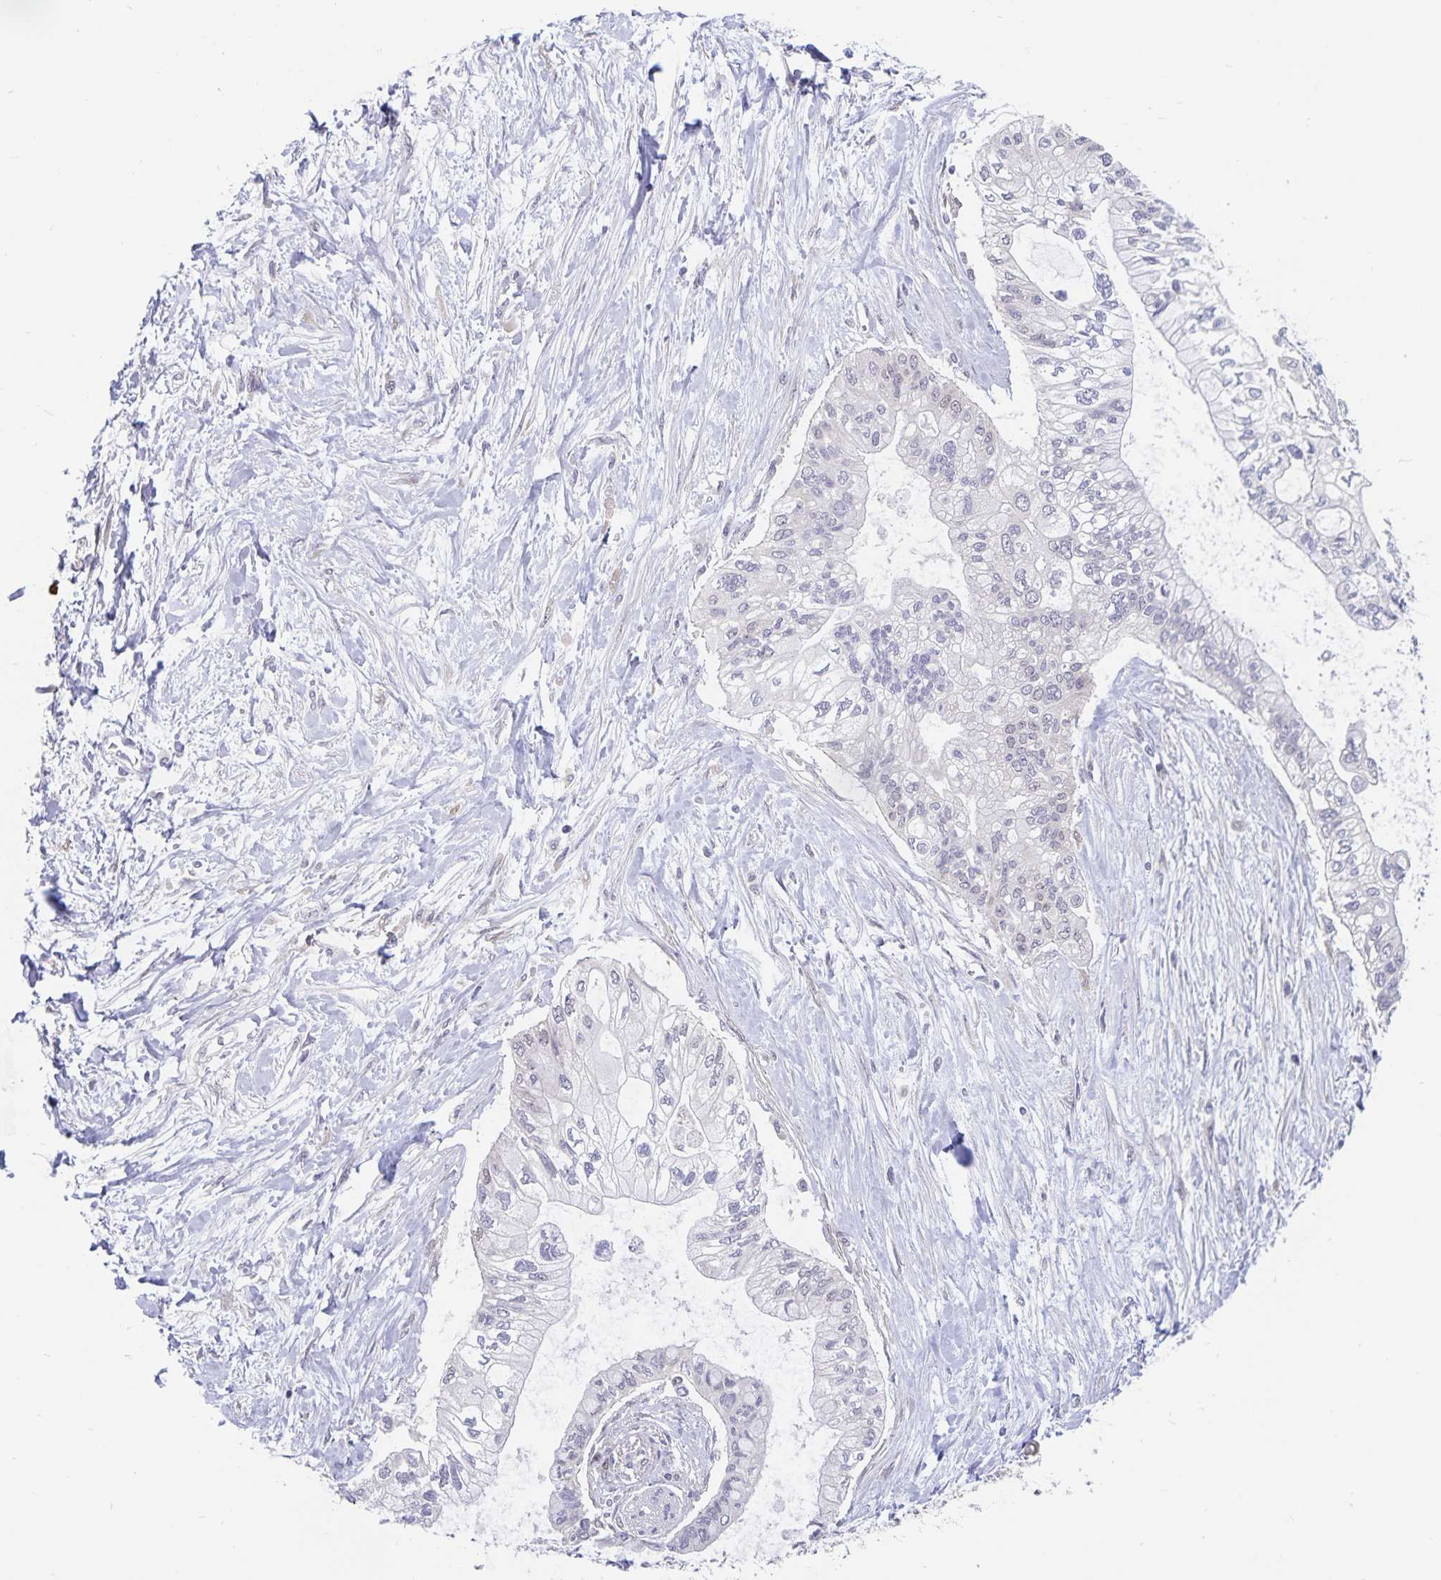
{"staining": {"intensity": "negative", "quantity": "none", "location": "none"}, "tissue": "pancreatic cancer", "cell_type": "Tumor cells", "image_type": "cancer", "snomed": [{"axis": "morphology", "description": "Adenocarcinoma, NOS"}, {"axis": "topography", "description": "Pancreas"}], "caption": "An immunohistochemistry (IHC) photomicrograph of pancreatic adenocarcinoma is shown. There is no staining in tumor cells of pancreatic adenocarcinoma. (DAB (3,3'-diaminobenzidine) immunohistochemistry (IHC) visualized using brightfield microscopy, high magnification).", "gene": "BAG6", "patient": {"sex": "female", "age": 77}}